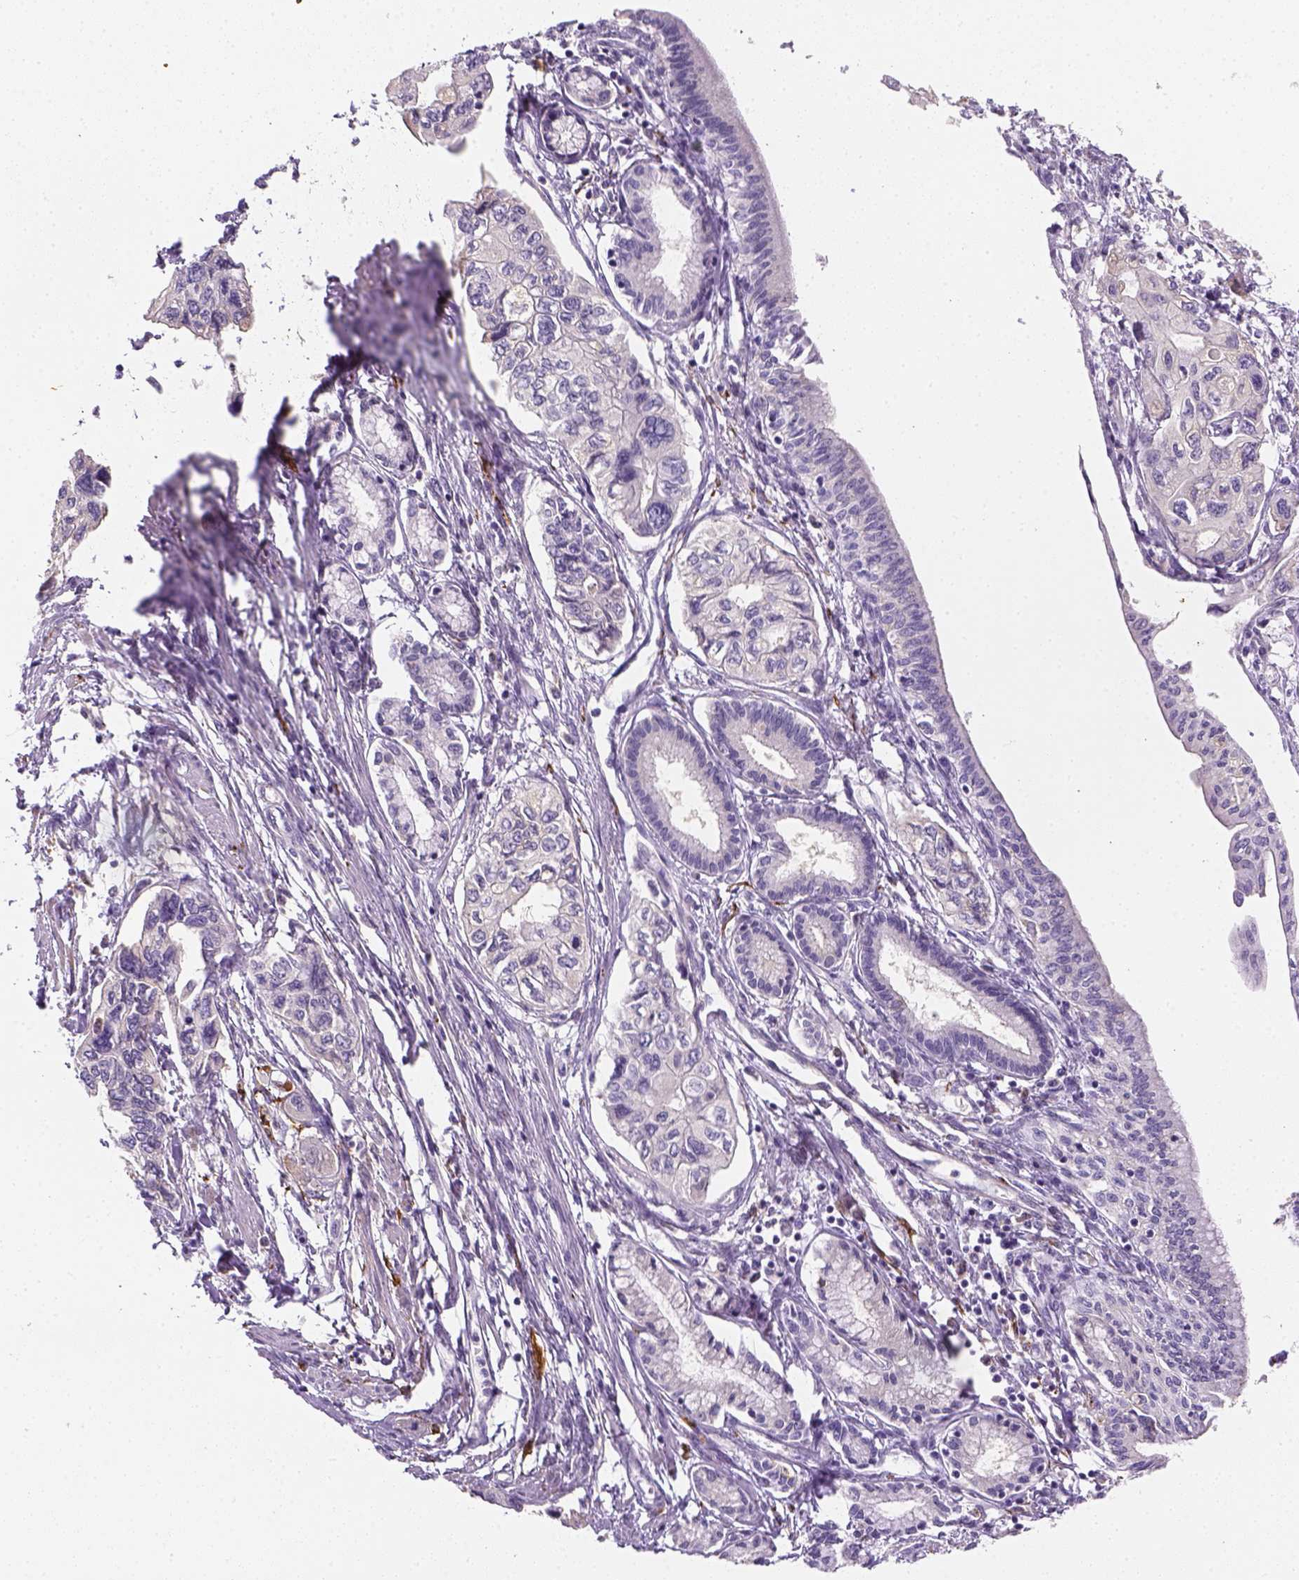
{"staining": {"intensity": "negative", "quantity": "none", "location": "none"}, "tissue": "pancreatic cancer", "cell_type": "Tumor cells", "image_type": "cancer", "snomed": [{"axis": "morphology", "description": "Adenocarcinoma, NOS"}, {"axis": "topography", "description": "Pancreas"}], "caption": "A photomicrograph of human pancreatic cancer is negative for staining in tumor cells. The staining was performed using DAB (3,3'-diaminobenzidine) to visualize the protein expression in brown, while the nuclei were stained in blue with hematoxylin (Magnification: 20x).", "gene": "CACNB1", "patient": {"sex": "female", "age": 76}}